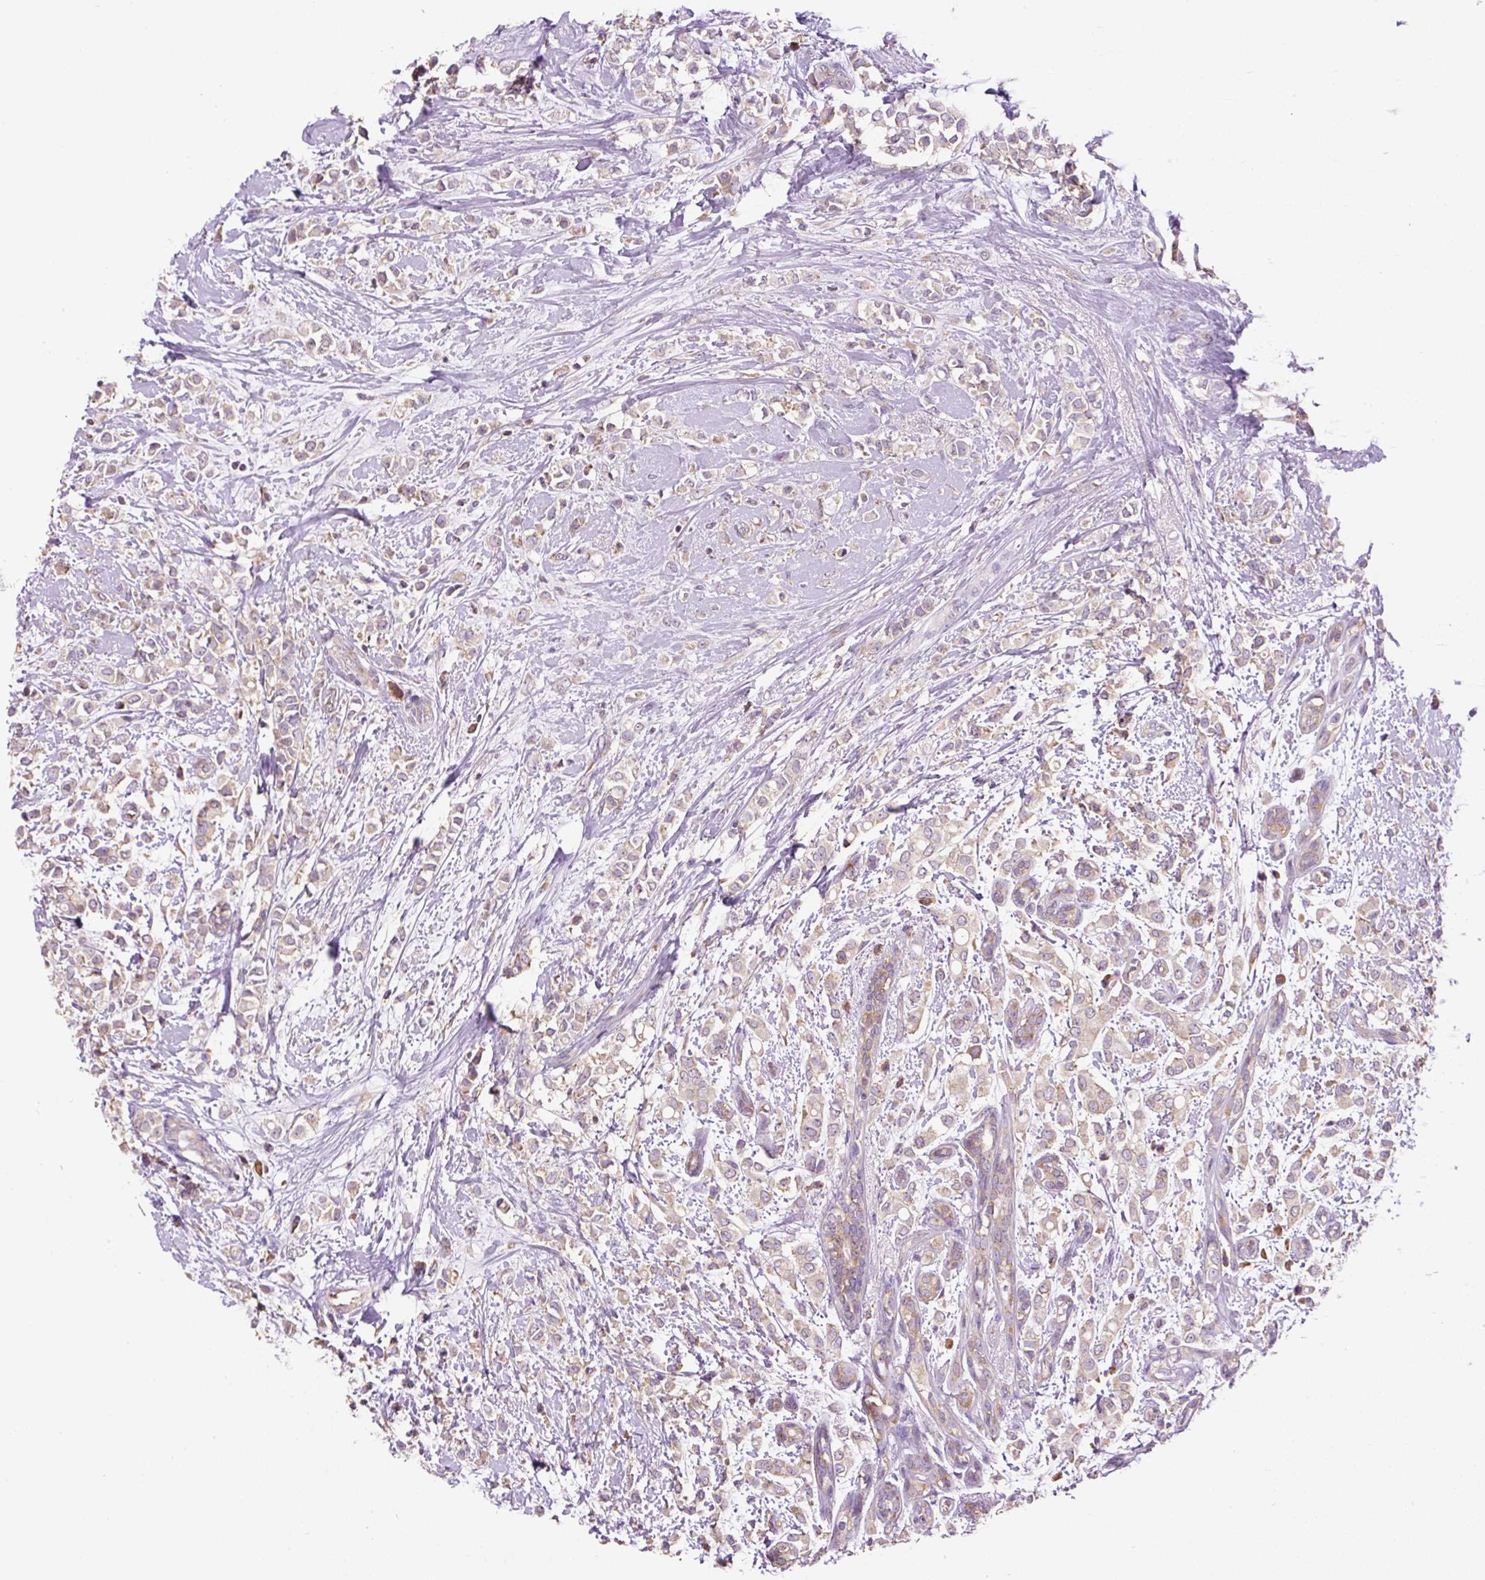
{"staining": {"intensity": "weak", "quantity": "25%-75%", "location": "cytoplasmic/membranous"}, "tissue": "breast cancer", "cell_type": "Tumor cells", "image_type": "cancer", "snomed": [{"axis": "morphology", "description": "Lobular carcinoma"}, {"axis": "topography", "description": "Breast"}], "caption": "Human breast cancer (lobular carcinoma) stained with a brown dye demonstrates weak cytoplasmic/membranous positive positivity in approximately 25%-75% of tumor cells.", "gene": "RPS23", "patient": {"sex": "female", "age": 68}}